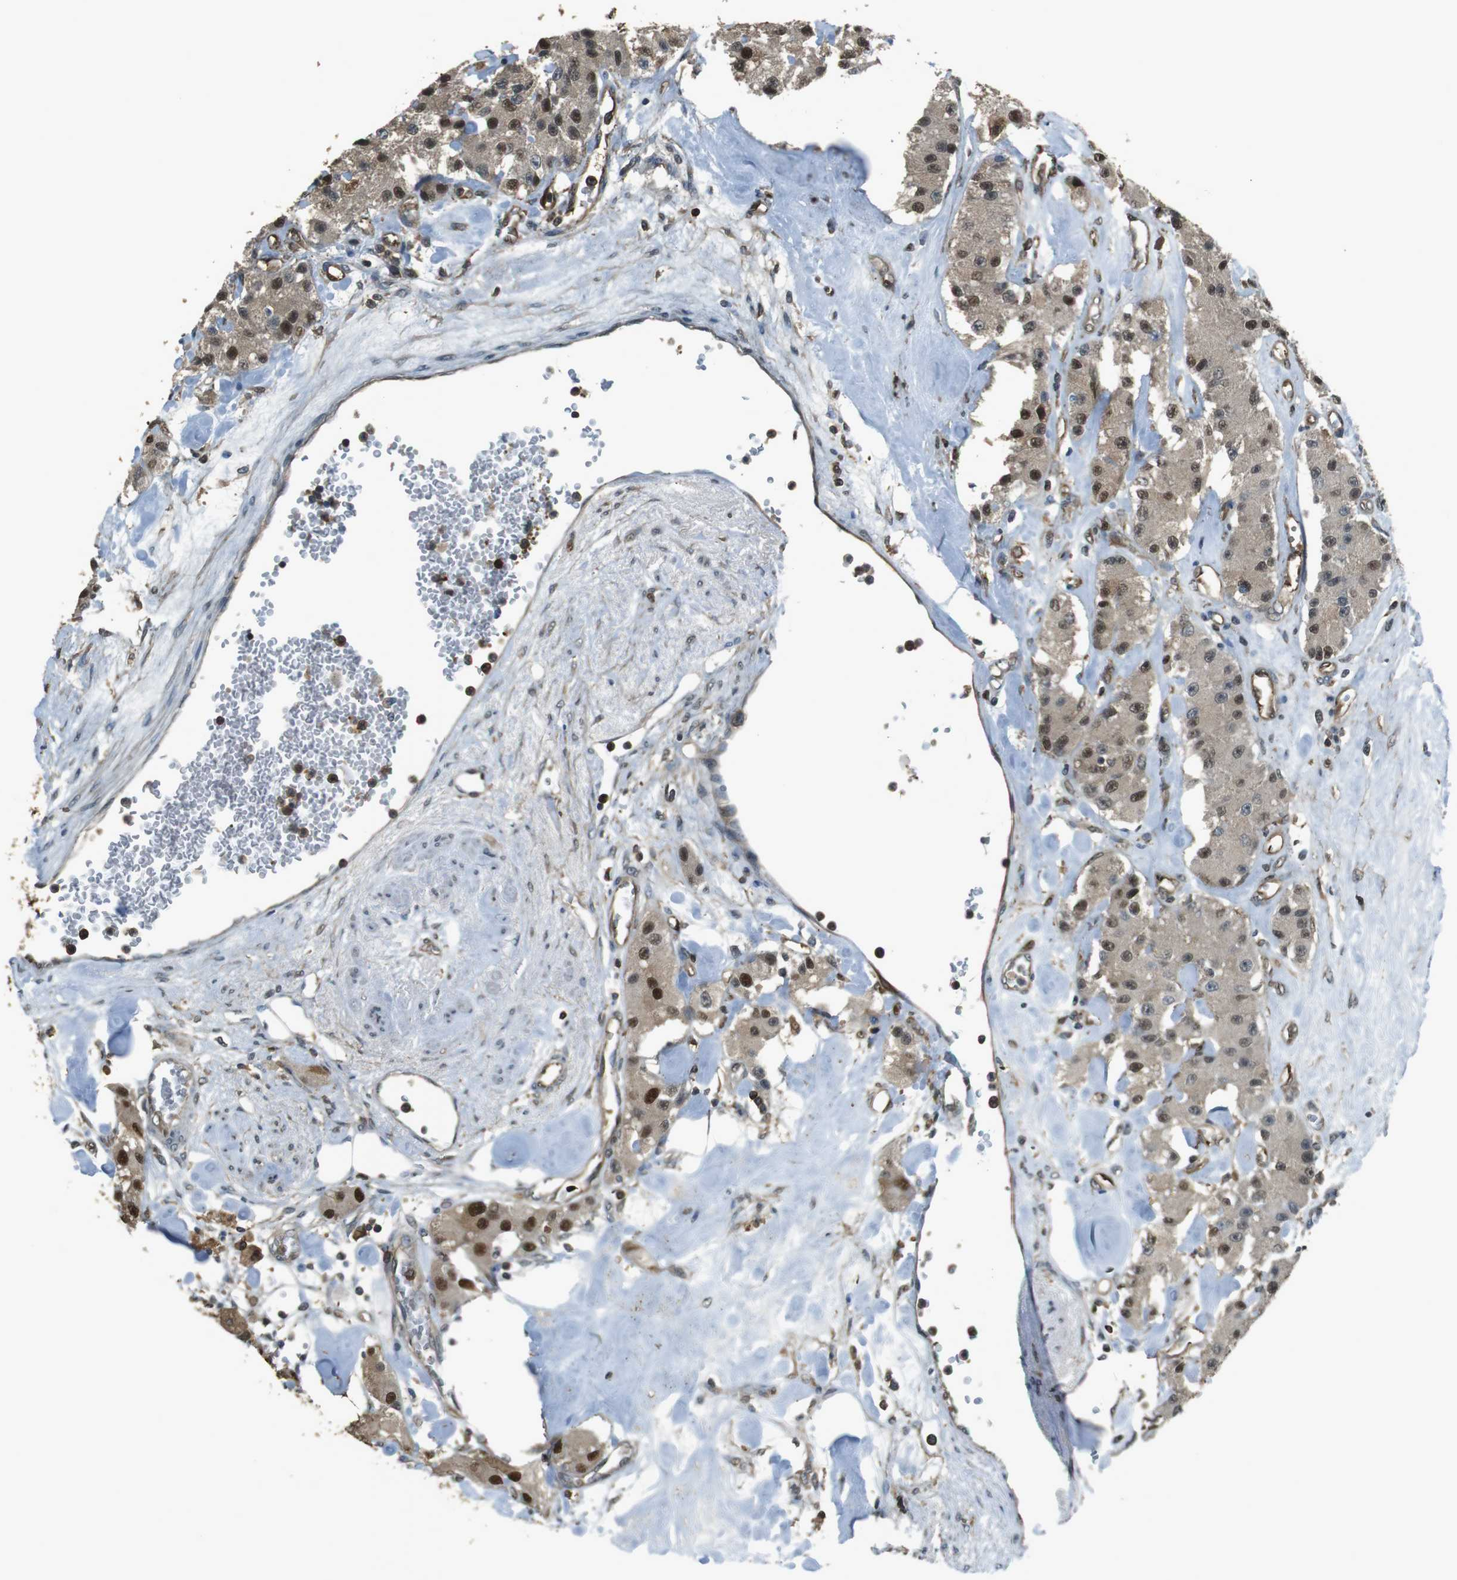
{"staining": {"intensity": "strong", "quantity": "25%-75%", "location": "cytoplasmic/membranous,nuclear"}, "tissue": "carcinoid", "cell_type": "Tumor cells", "image_type": "cancer", "snomed": [{"axis": "morphology", "description": "Carcinoid, malignant, NOS"}, {"axis": "topography", "description": "Pancreas"}], "caption": "There is high levels of strong cytoplasmic/membranous and nuclear staining in tumor cells of carcinoid, as demonstrated by immunohistochemical staining (brown color).", "gene": "TWSG1", "patient": {"sex": "male", "age": 41}}